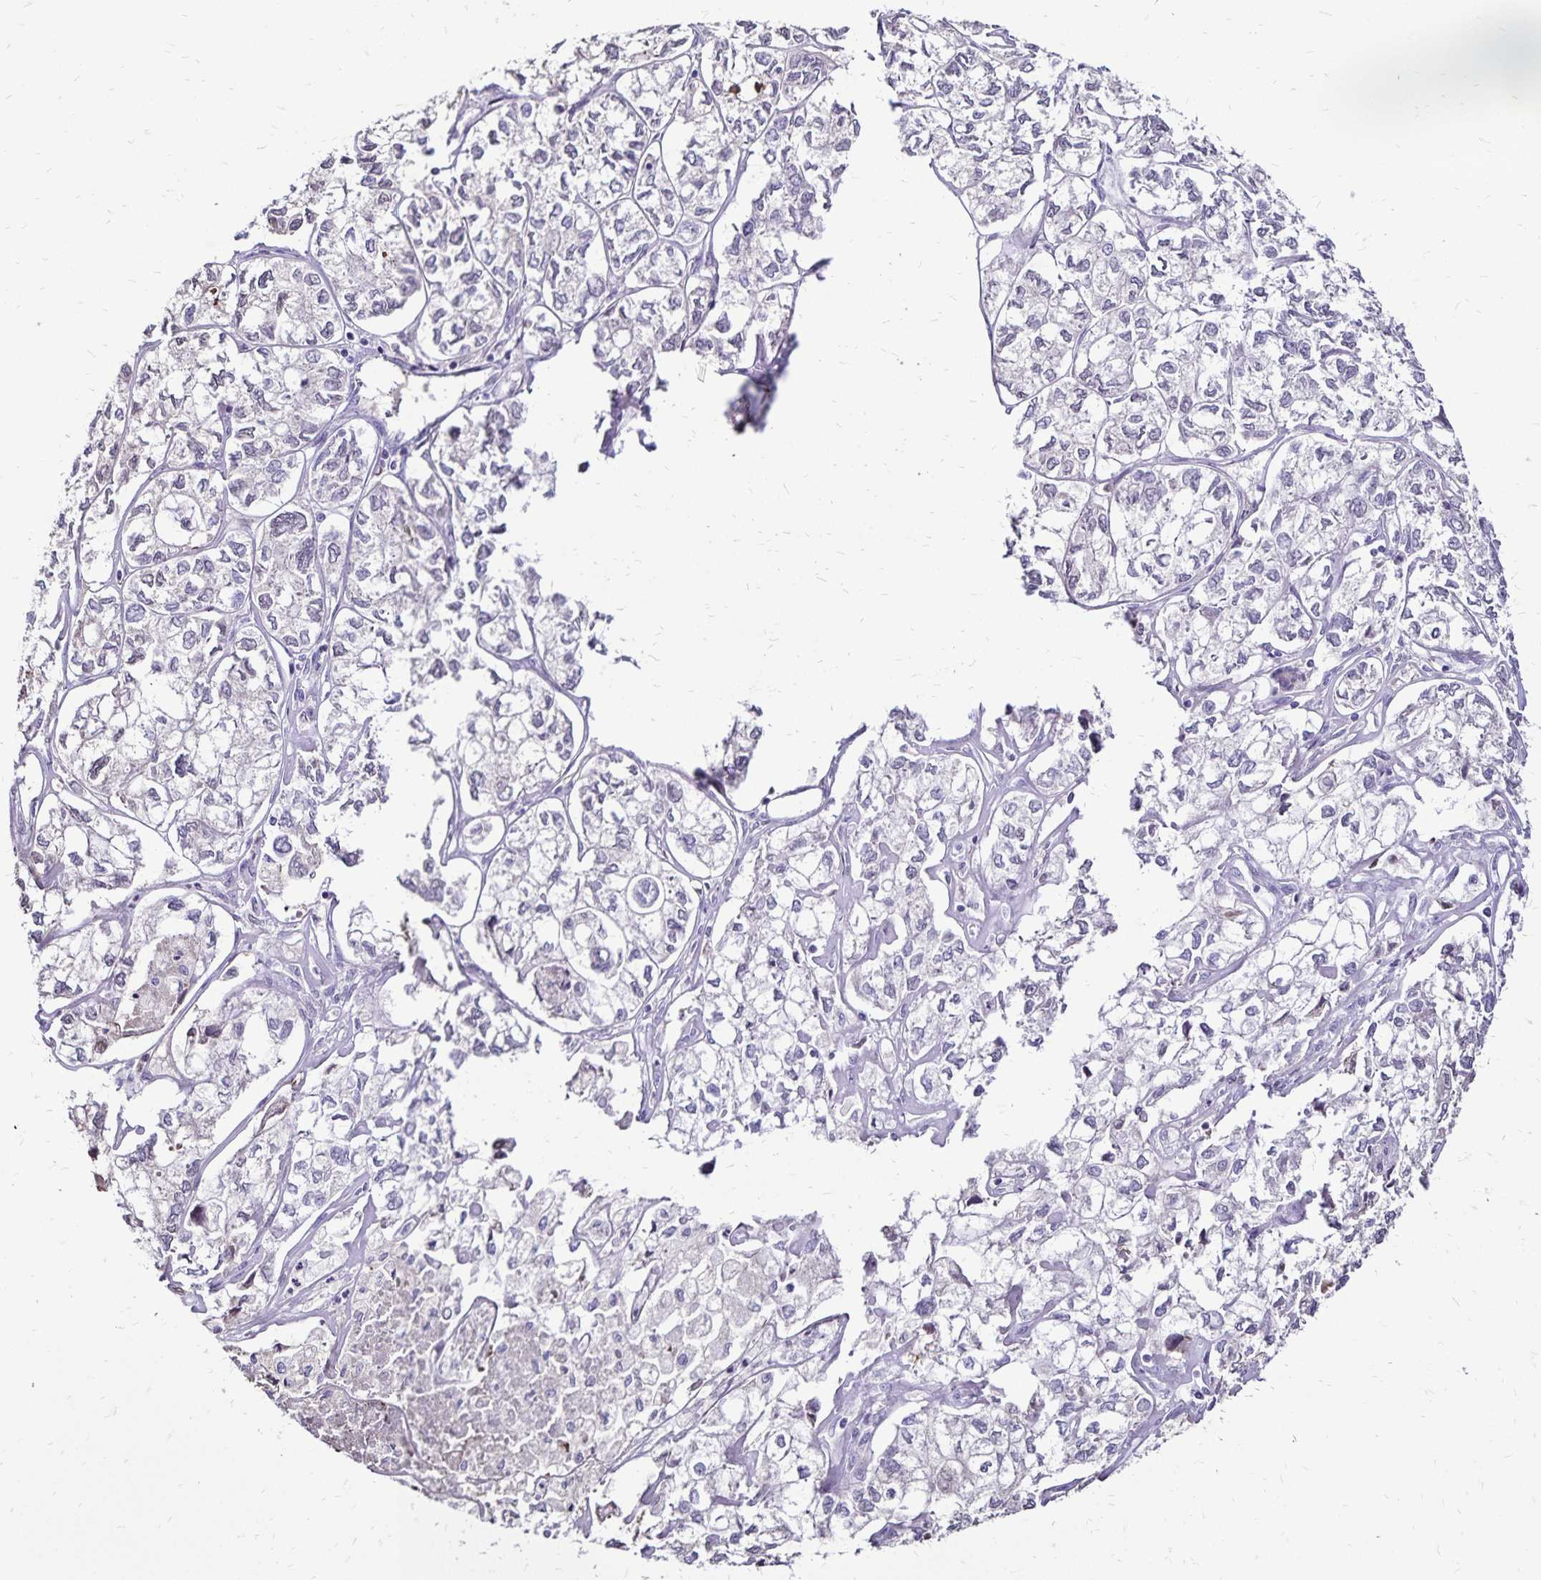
{"staining": {"intensity": "negative", "quantity": "none", "location": "none"}, "tissue": "ovarian cancer", "cell_type": "Tumor cells", "image_type": "cancer", "snomed": [{"axis": "morphology", "description": "Carcinoma, endometroid"}, {"axis": "topography", "description": "Ovary"}], "caption": "This is a histopathology image of immunohistochemistry (IHC) staining of ovarian endometroid carcinoma, which shows no positivity in tumor cells.", "gene": "KISS1", "patient": {"sex": "female", "age": 64}}